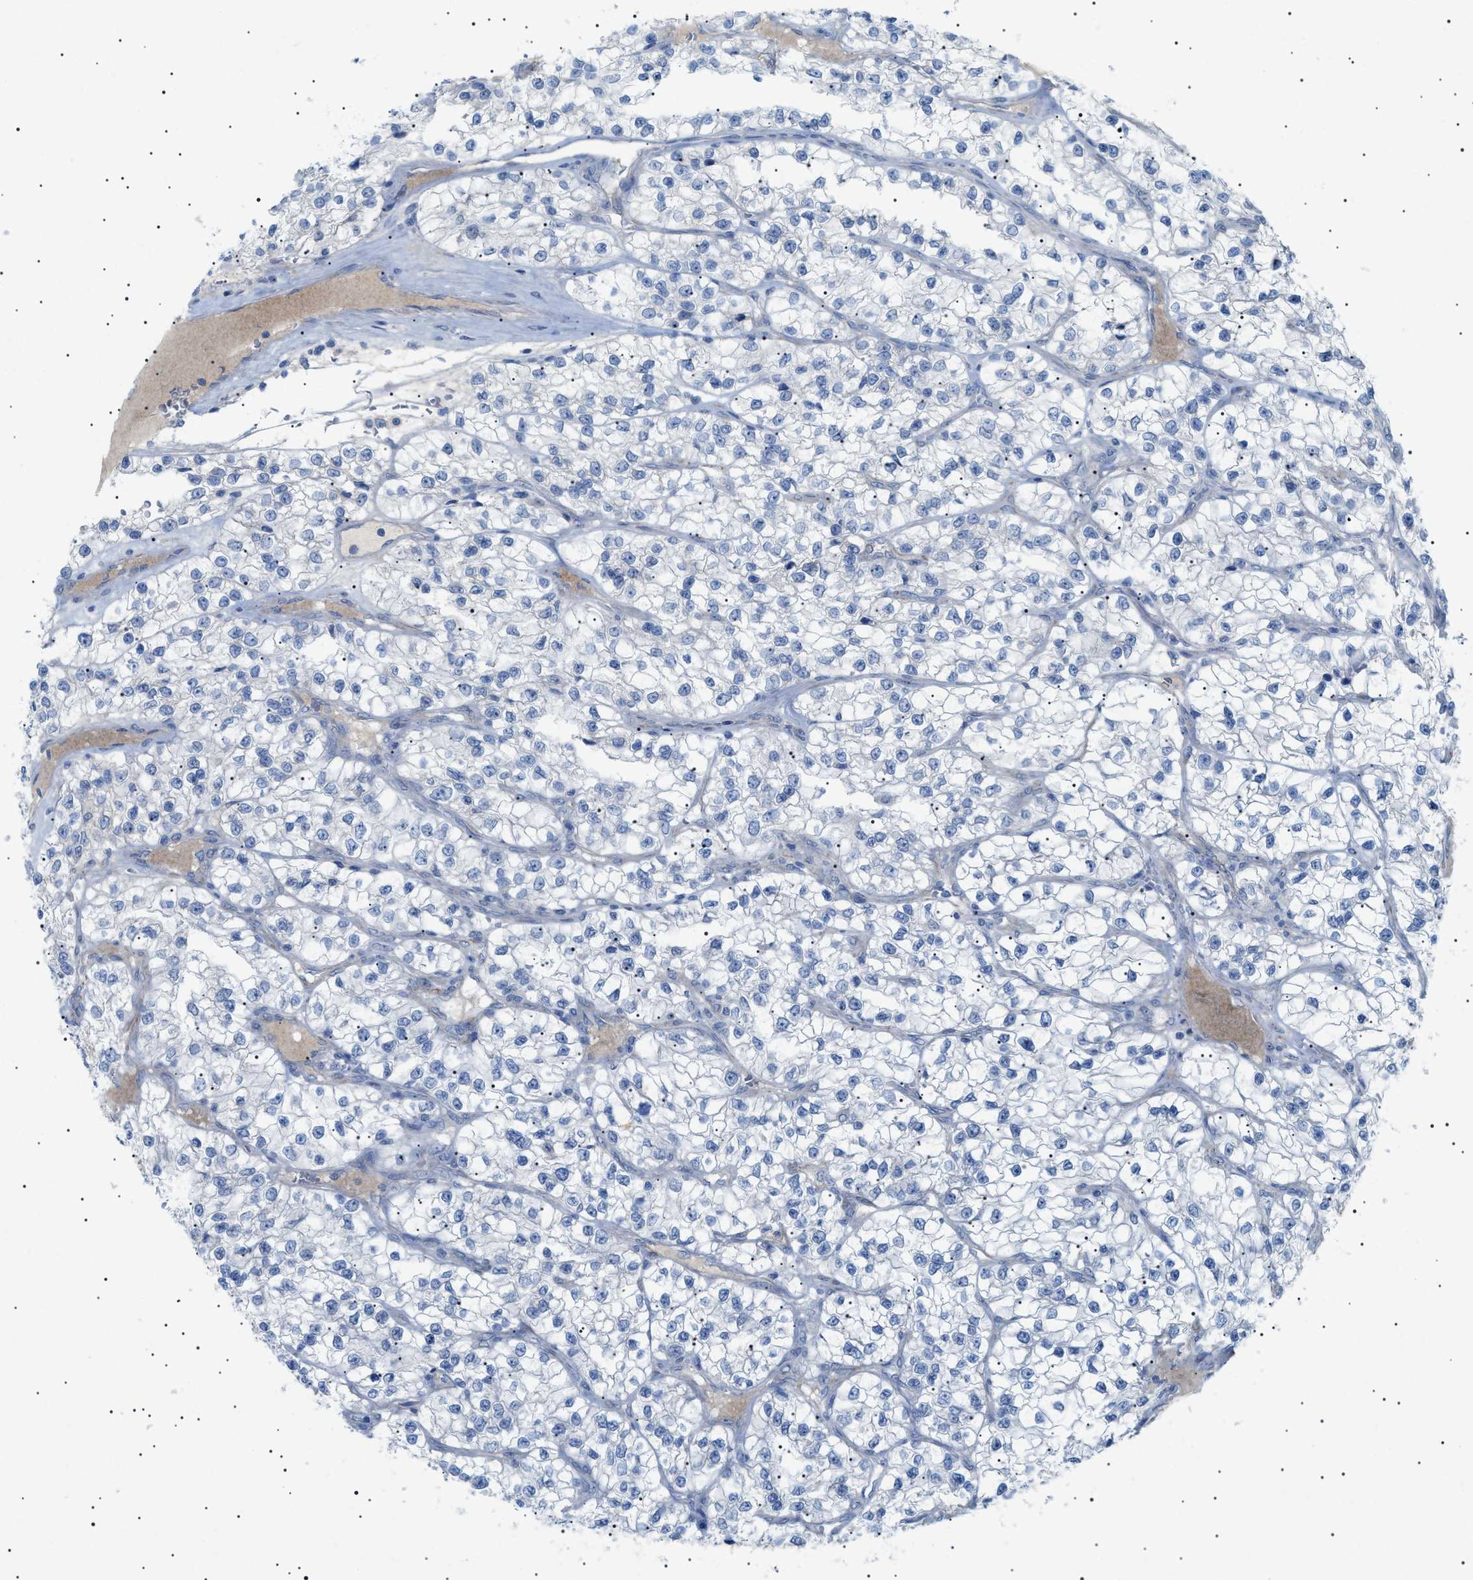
{"staining": {"intensity": "negative", "quantity": "none", "location": "none"}, "tissue": "renal cancer", "cell_type": "Tumor cells", "image_type": "cancer", "snomed": [{"axis": "morphology", "description": "Adenocarcinoma, NOS"}, {"axis": "topography", "description": "Kidney"}], "caption": "This micrograph is of renal cancer (adenocarcinoma) stained with immunohistochemistry to label a protein in brown with the nuclei are counter-stained blue. There is no positivity in tumor cells.", "gene": "ADAMTS1", "patient": {"sex": "female", "age": 57}}